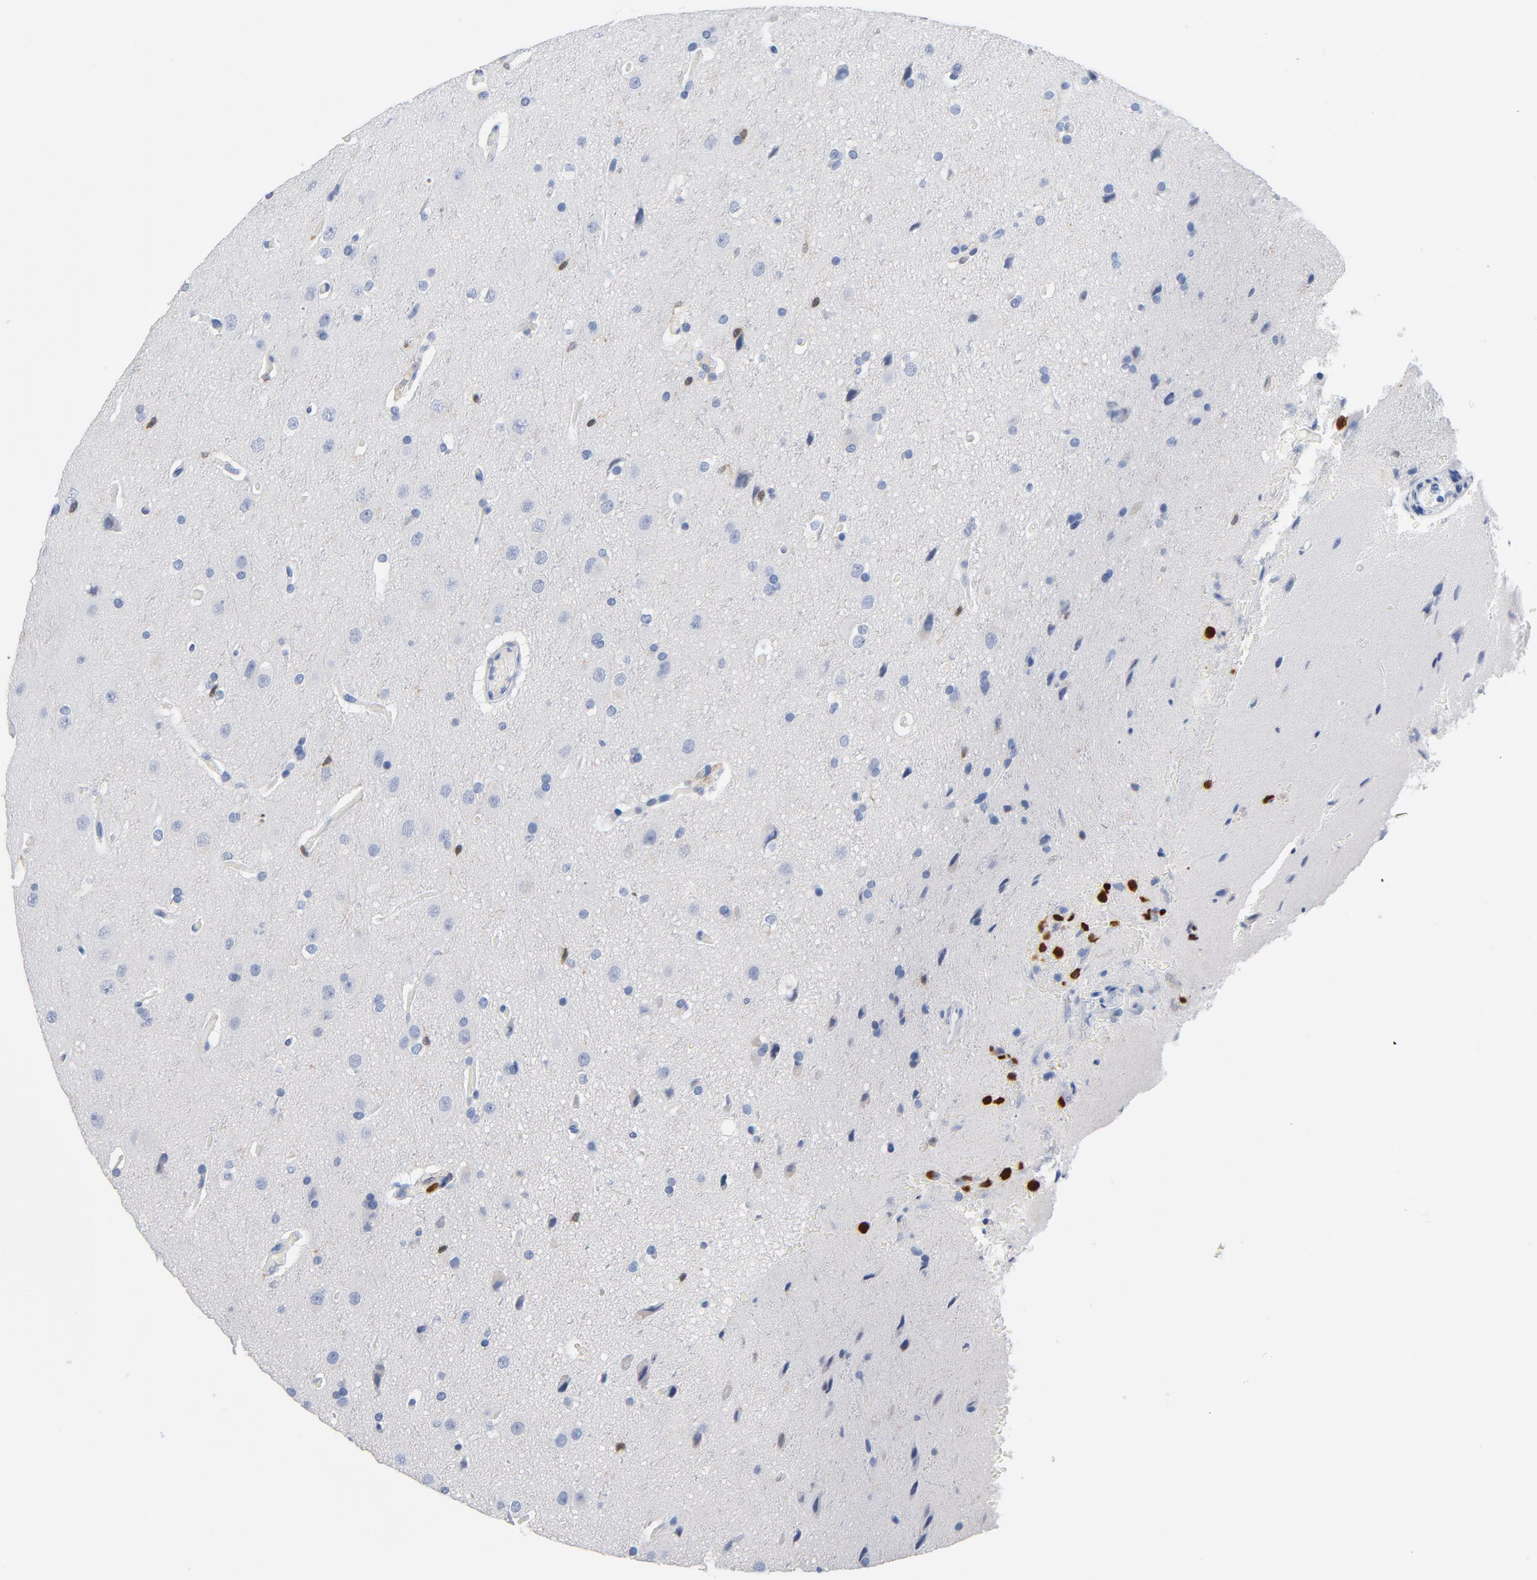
{"staining": {"intensity": "negative", "quantity": "none", "location": "none"}, "tissue": "glioma", "cell_type": "Tumor cells", "image_type": "cancer", "snomed": [{"axis": "morphology", "description": "Glioma, malignant, Low grade"}, {"axis": "topography", "description": "Cerebral cortex"}], "caption": "The image demonstrates no significant positivity in tumor cells of glioma.", "gene": "NCF1", "patient": {"sex": "female", "age": 47}}